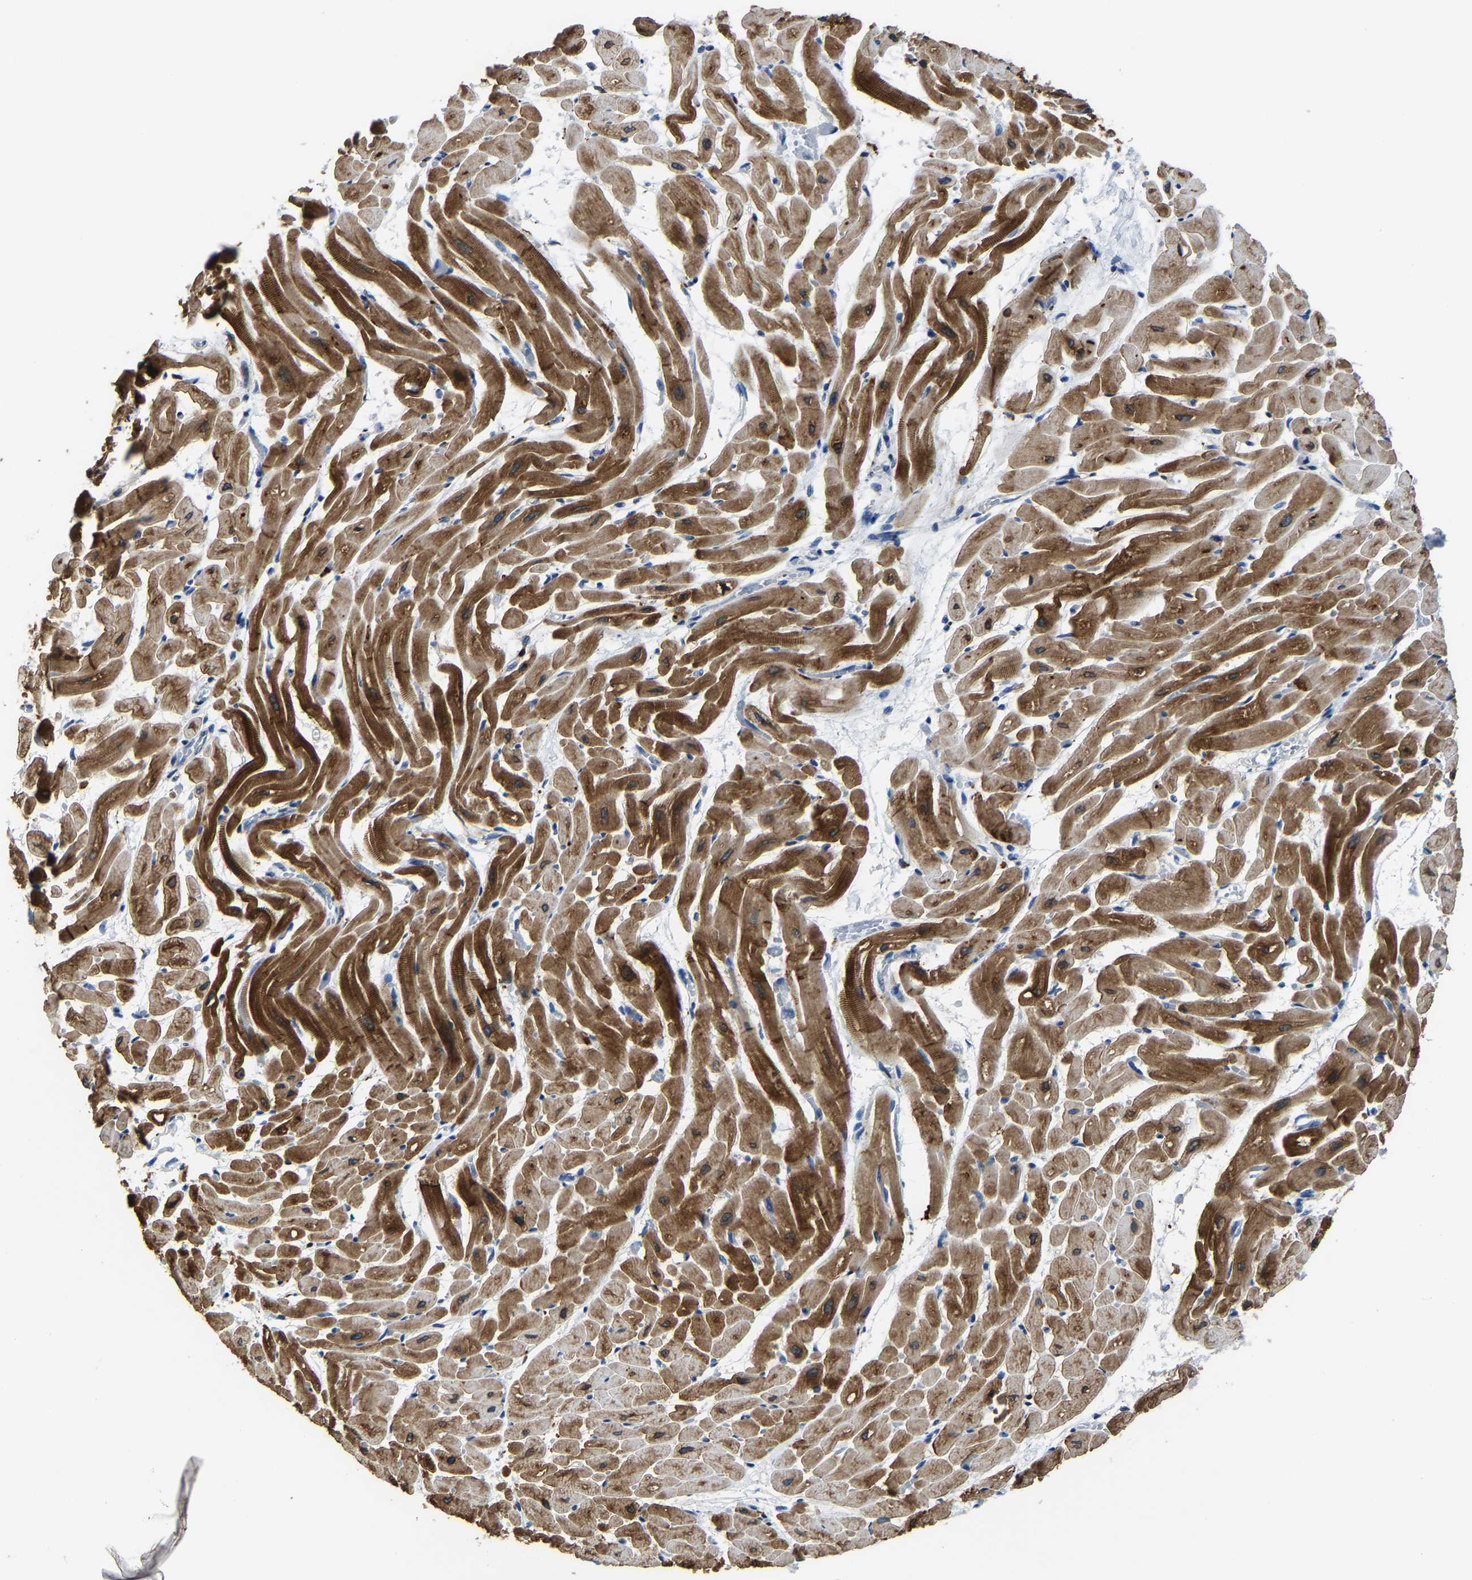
{"staining": {"intensity": "strong", "quantity": ">75%", "location": "cytoplasmic/membranous"}, "tissue": "heart muscle", "cell_type": "Cardiomyocytes", "image_type": "normal", "snomed": [{"axis": "morphology", "description": "Normal tissue, NOS"}, {"axis": "topography", "description": "Heart"}], "caption": "This photomicrograph displays IHC staining of benign heart muscle, with high strong cytoplasmic/membranous expression in about >75% of cardiomyocytes.", "gene": "AGK", "patient": {"sex": "male", "age": 45}}